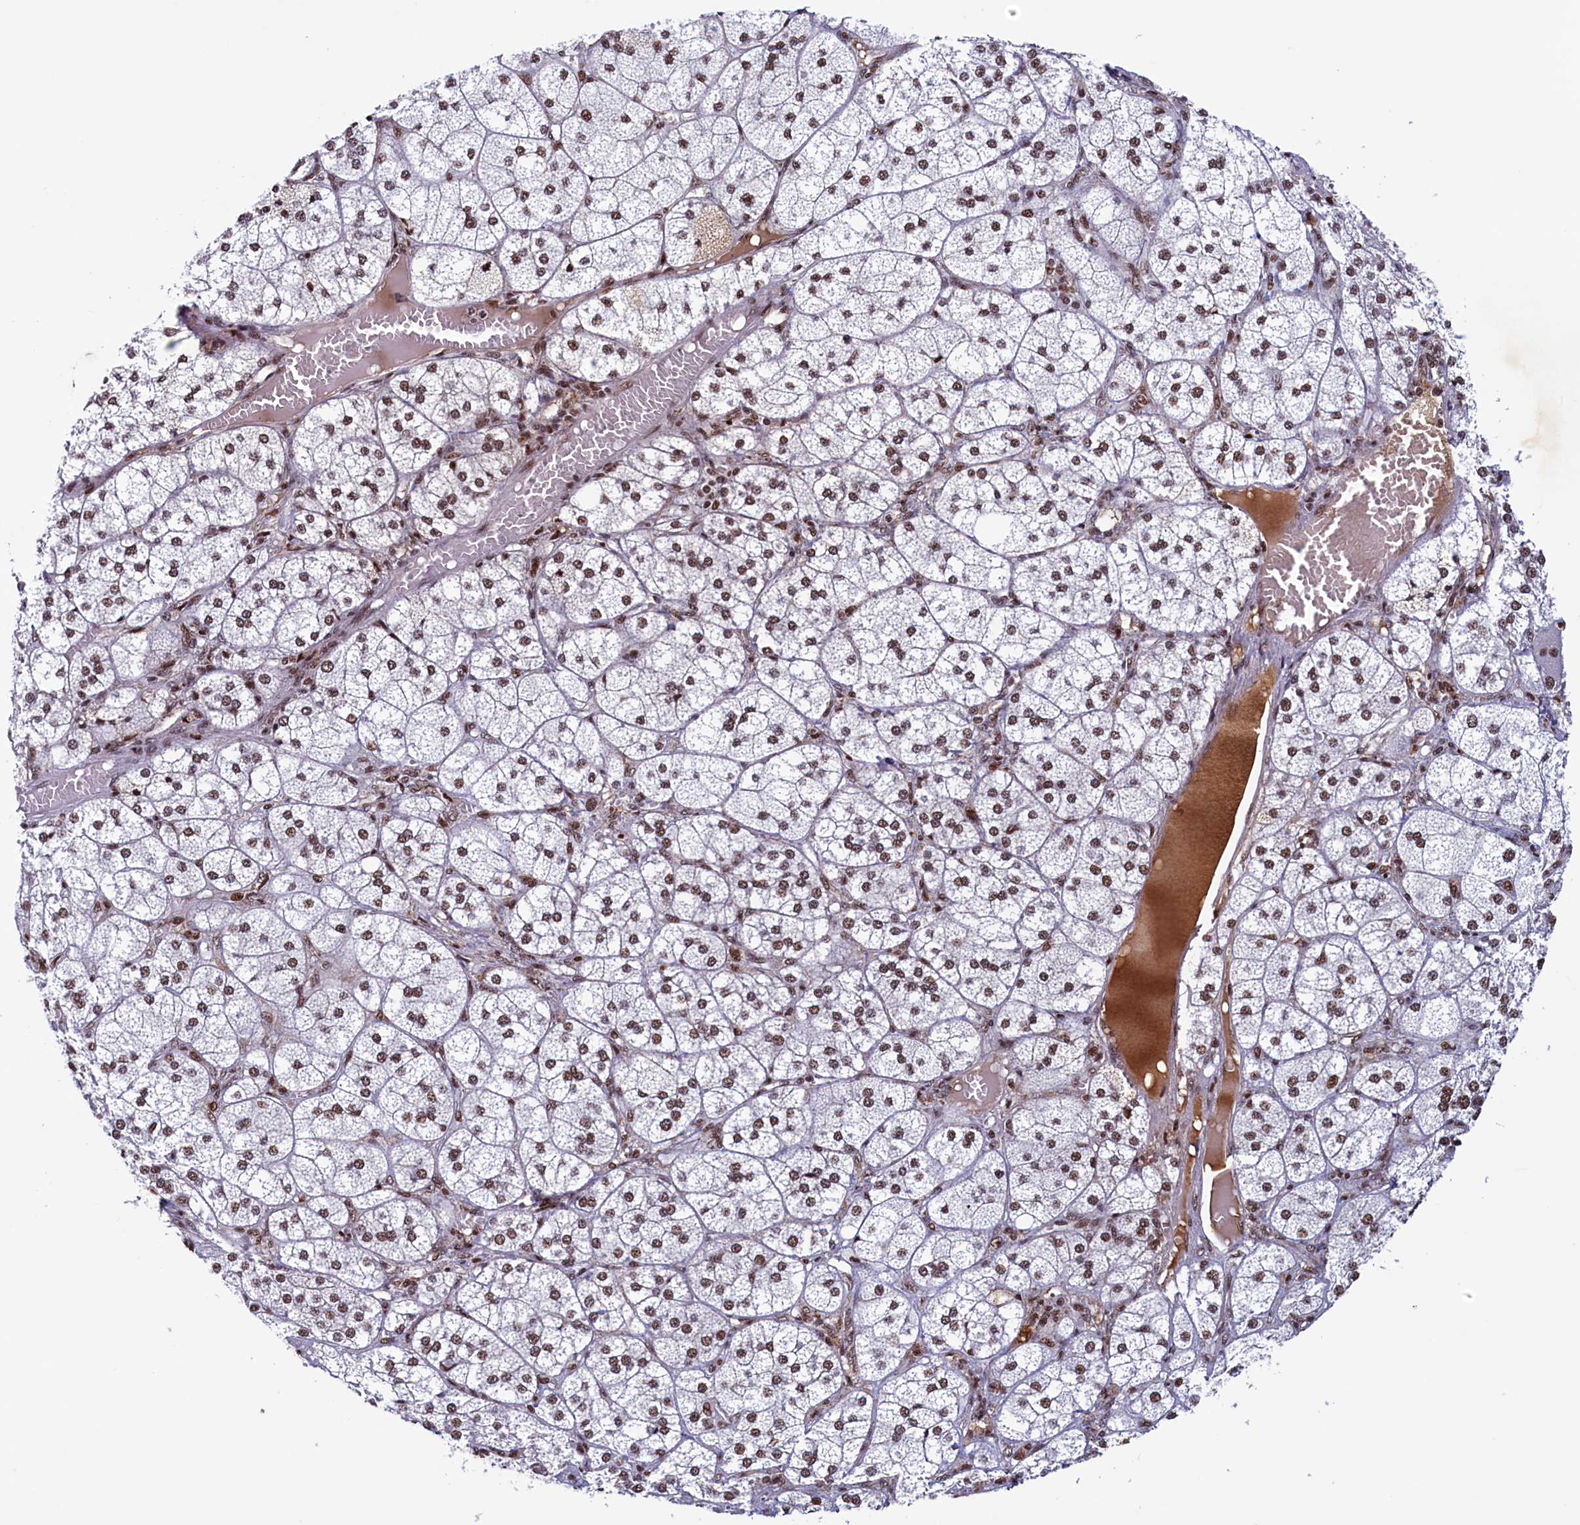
{"staining": {"intensity": "strong", "quantity": ">75%", "location": "nuclear"}, "tissue": "adrenal gland", "cell_type": "Glandular cells", "image_type": "normal", "snomed": [{"axis": "morphology", "description": "Normal tissue, NOS"}, {"axis": "topography", "description": "Adrenal gland"}], "caption": "DAB (3,3'-diaminobenzidine) immunohistochemical staining of unremarkable human adrenal gland shows strong nuclear protein positivity in about >75% of glandular cells. The protein of interest is stained brown, and the nuclei are stained in blue (DAB IHC with brightfield microscopy, high magnification).", "gene": "ZC3H18", "patient": {"sex": "female", "age": 61}}